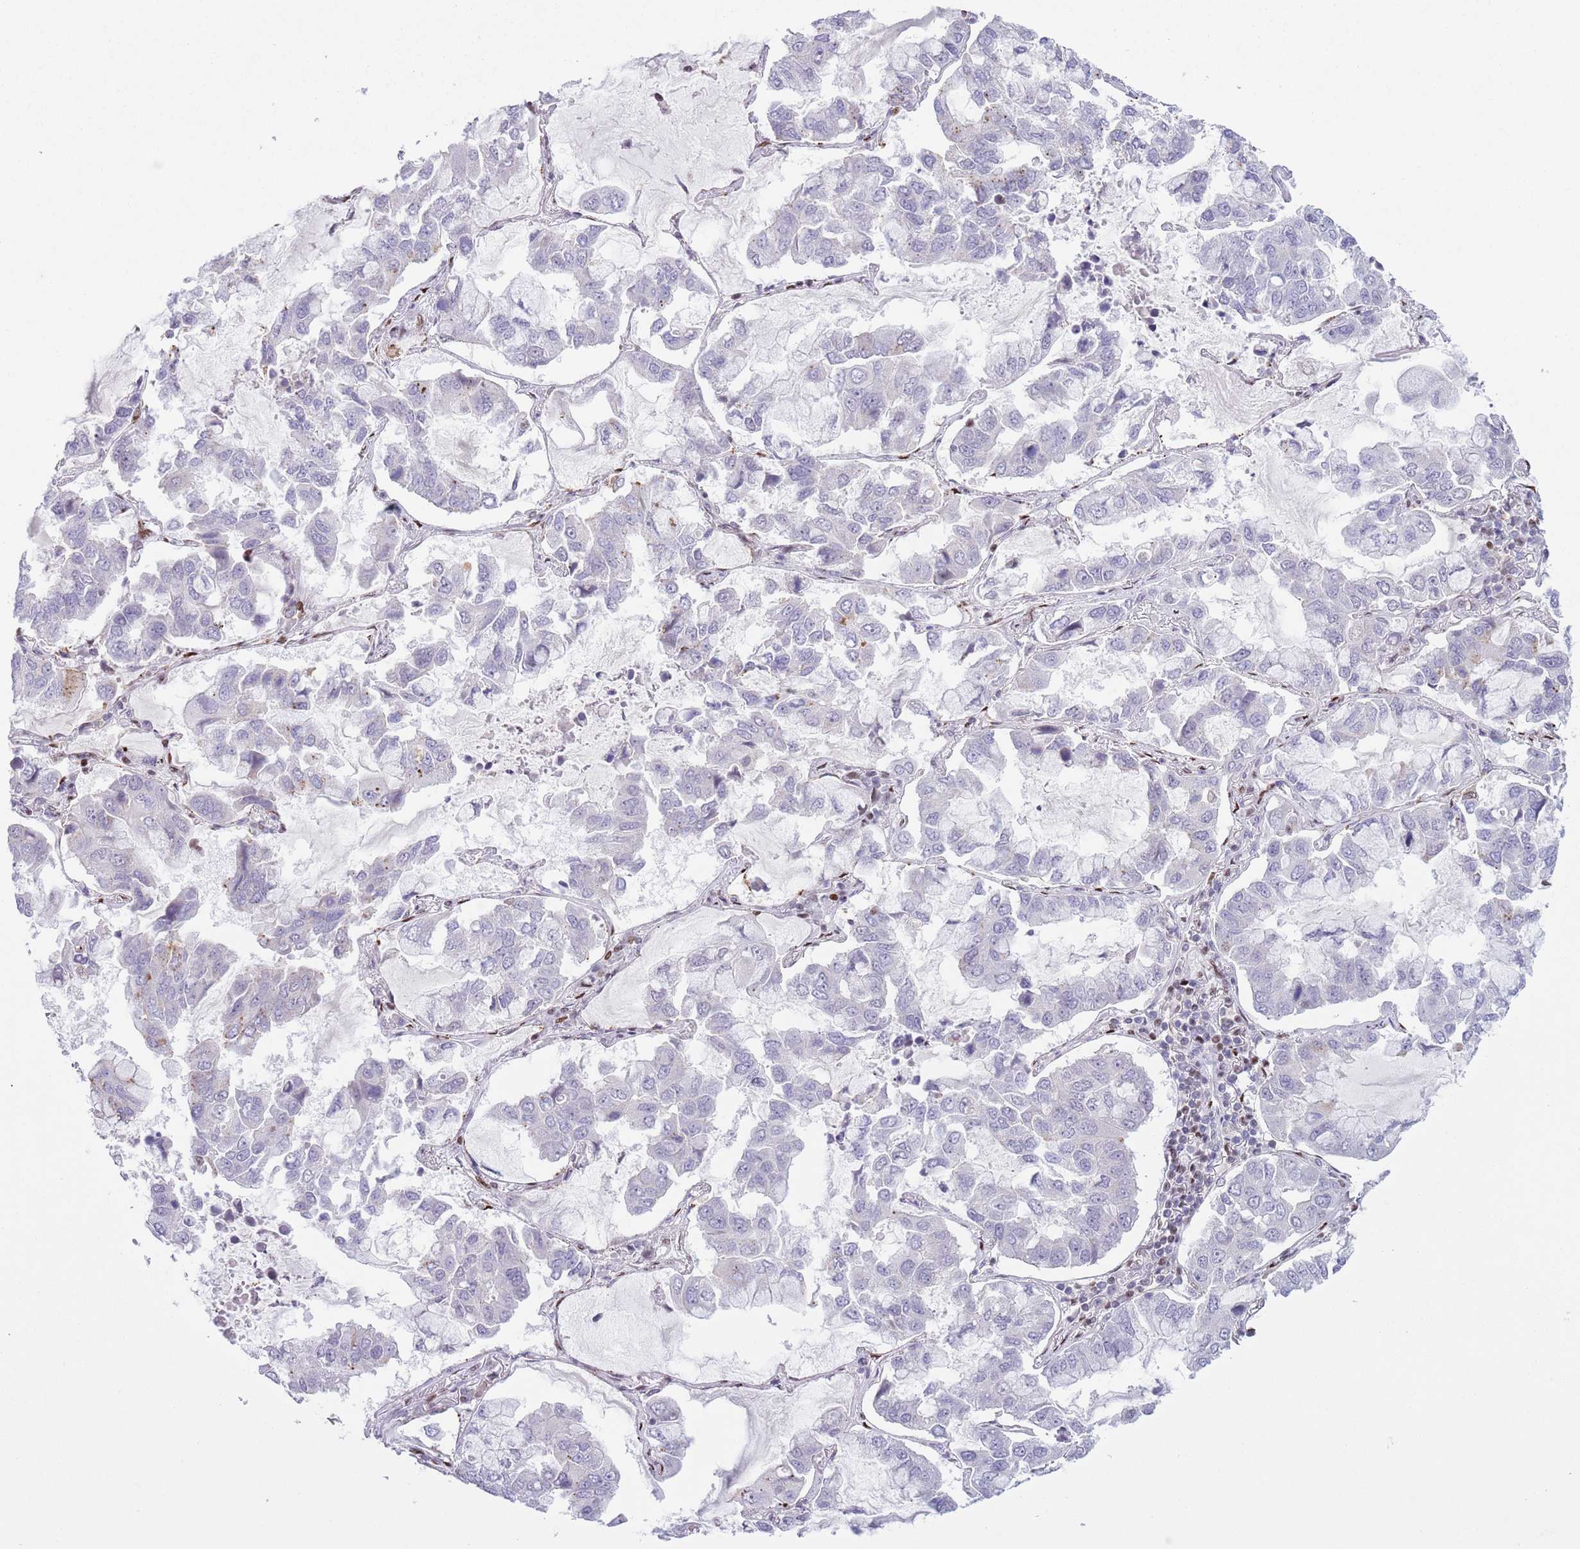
{"staining": {"intensity": "moderate", "quantity": "<25%", "location": "cytoplasmic/membranous"}, "tissue": "lung cancer", "cell_type": "Tumor cells", "image_type": "cancer", "snomed": [{"axis": "morphology", "description": "Adenocarcinoma, NOS"}, {"axis": "topography", "description": "Lung"}], "caption": "Immunohistochemical staining of human lung adenocarcinoma reveals low levels of moderate cytoplasmic/membranous protein expression in about <25% of tumor cells. (DAB IHC, brown staining for protein, blue staining for nuclei).", "gene": "MFSD10", "patient": {"sex": "male", "age": 64}}